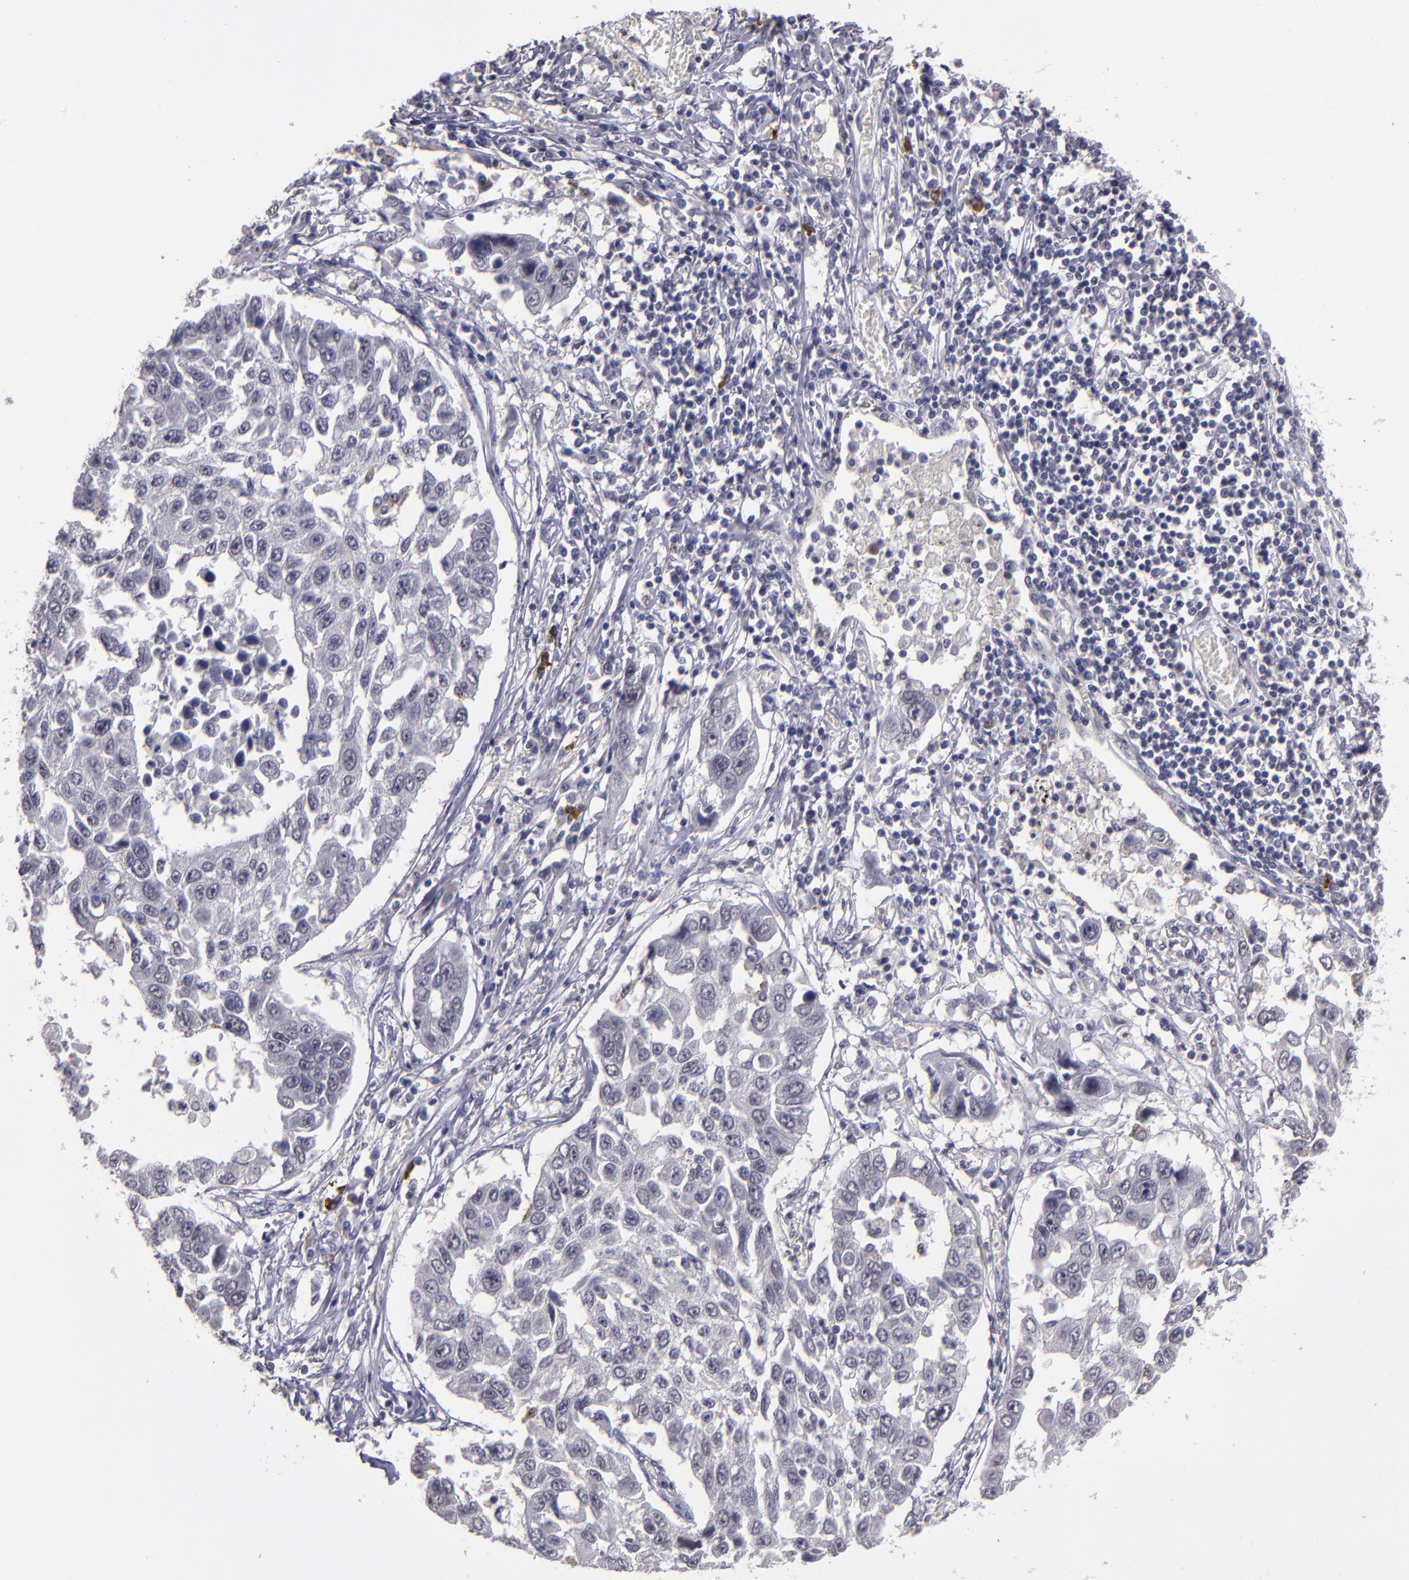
{"staining": {"intensity": "negative", "quantity": "none", "location": "none"}, "tissue": "lung cancer", "cell_type": "Tumor cells", "image_type": "cancer", "snomed": [{"axis": "morphology", "description": "Squamous cell carcinoma, NOS"}, {"axis": "topography", "description": "Lung"}], "caption": "High power microscopy micrograph of an immunohistochemistry (IHC) photomicrograph of lung squamous cell carcinoma, revealing no significant staining in tumor cells.", "gene": "CEBPE", "patient": {"sex": "male", "age": 71}}